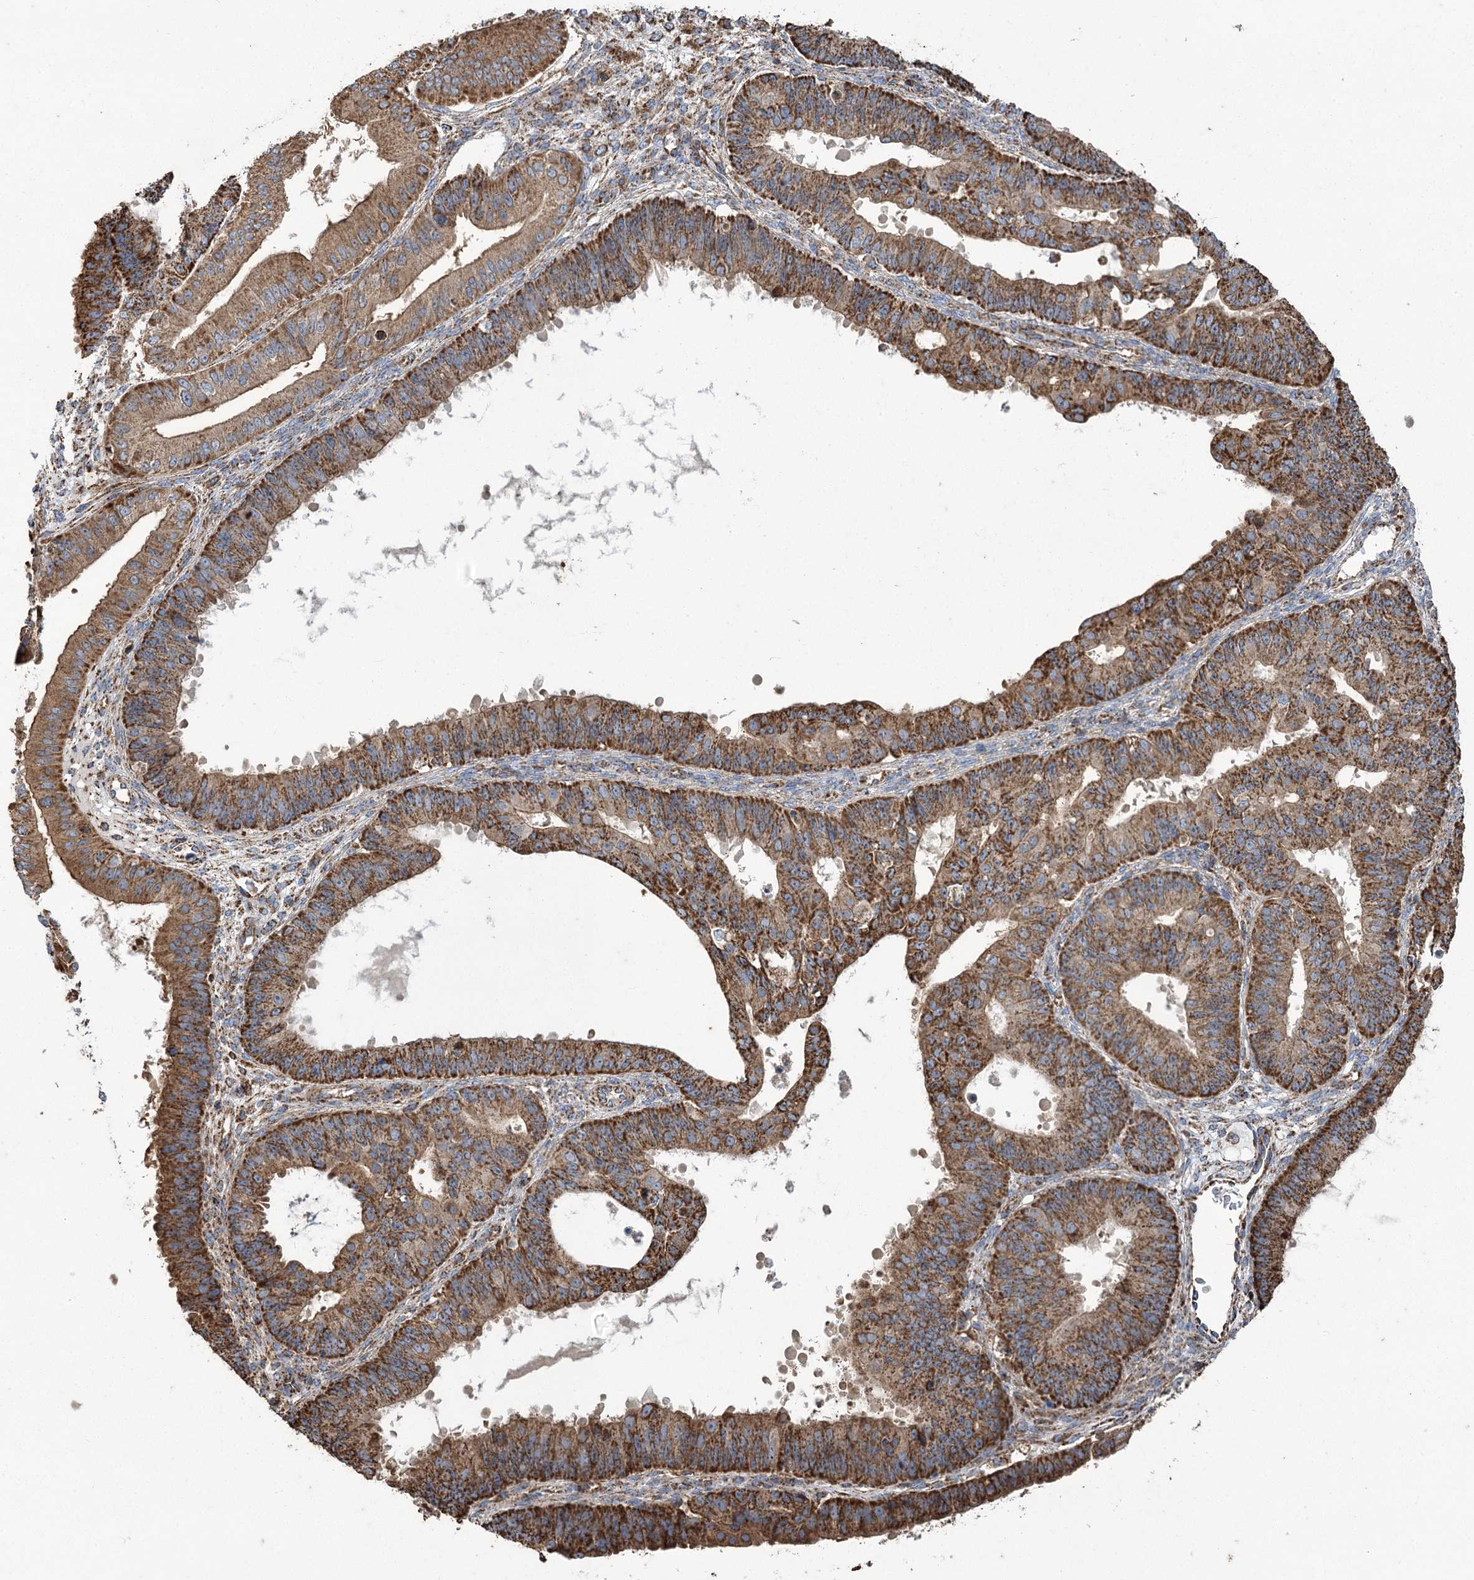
{"staining": {"intensity": "strong", "quantity": ">75%", "location": "cytoplasmic/membranous"}, "tissue": "ovarian cancer", "cell_type": "Tumor cells", "image_type": "cancer", "snomed": [{"axis": "morphology", "description": "Carcinoma, endometroid"}, {"axis": "topography", "description": "Appendix"}, {"axis": "topography", "description": "Ovary"}], "caption": "Immunohistochemical staining of ovarian endometroid carcinoma exhibits high levels of strong cytoplasmic/membranous protein positivity in approximately >75% of tumor cells.", "gene": "CARD19", "patient": {"sex": "female", "age": 42}}